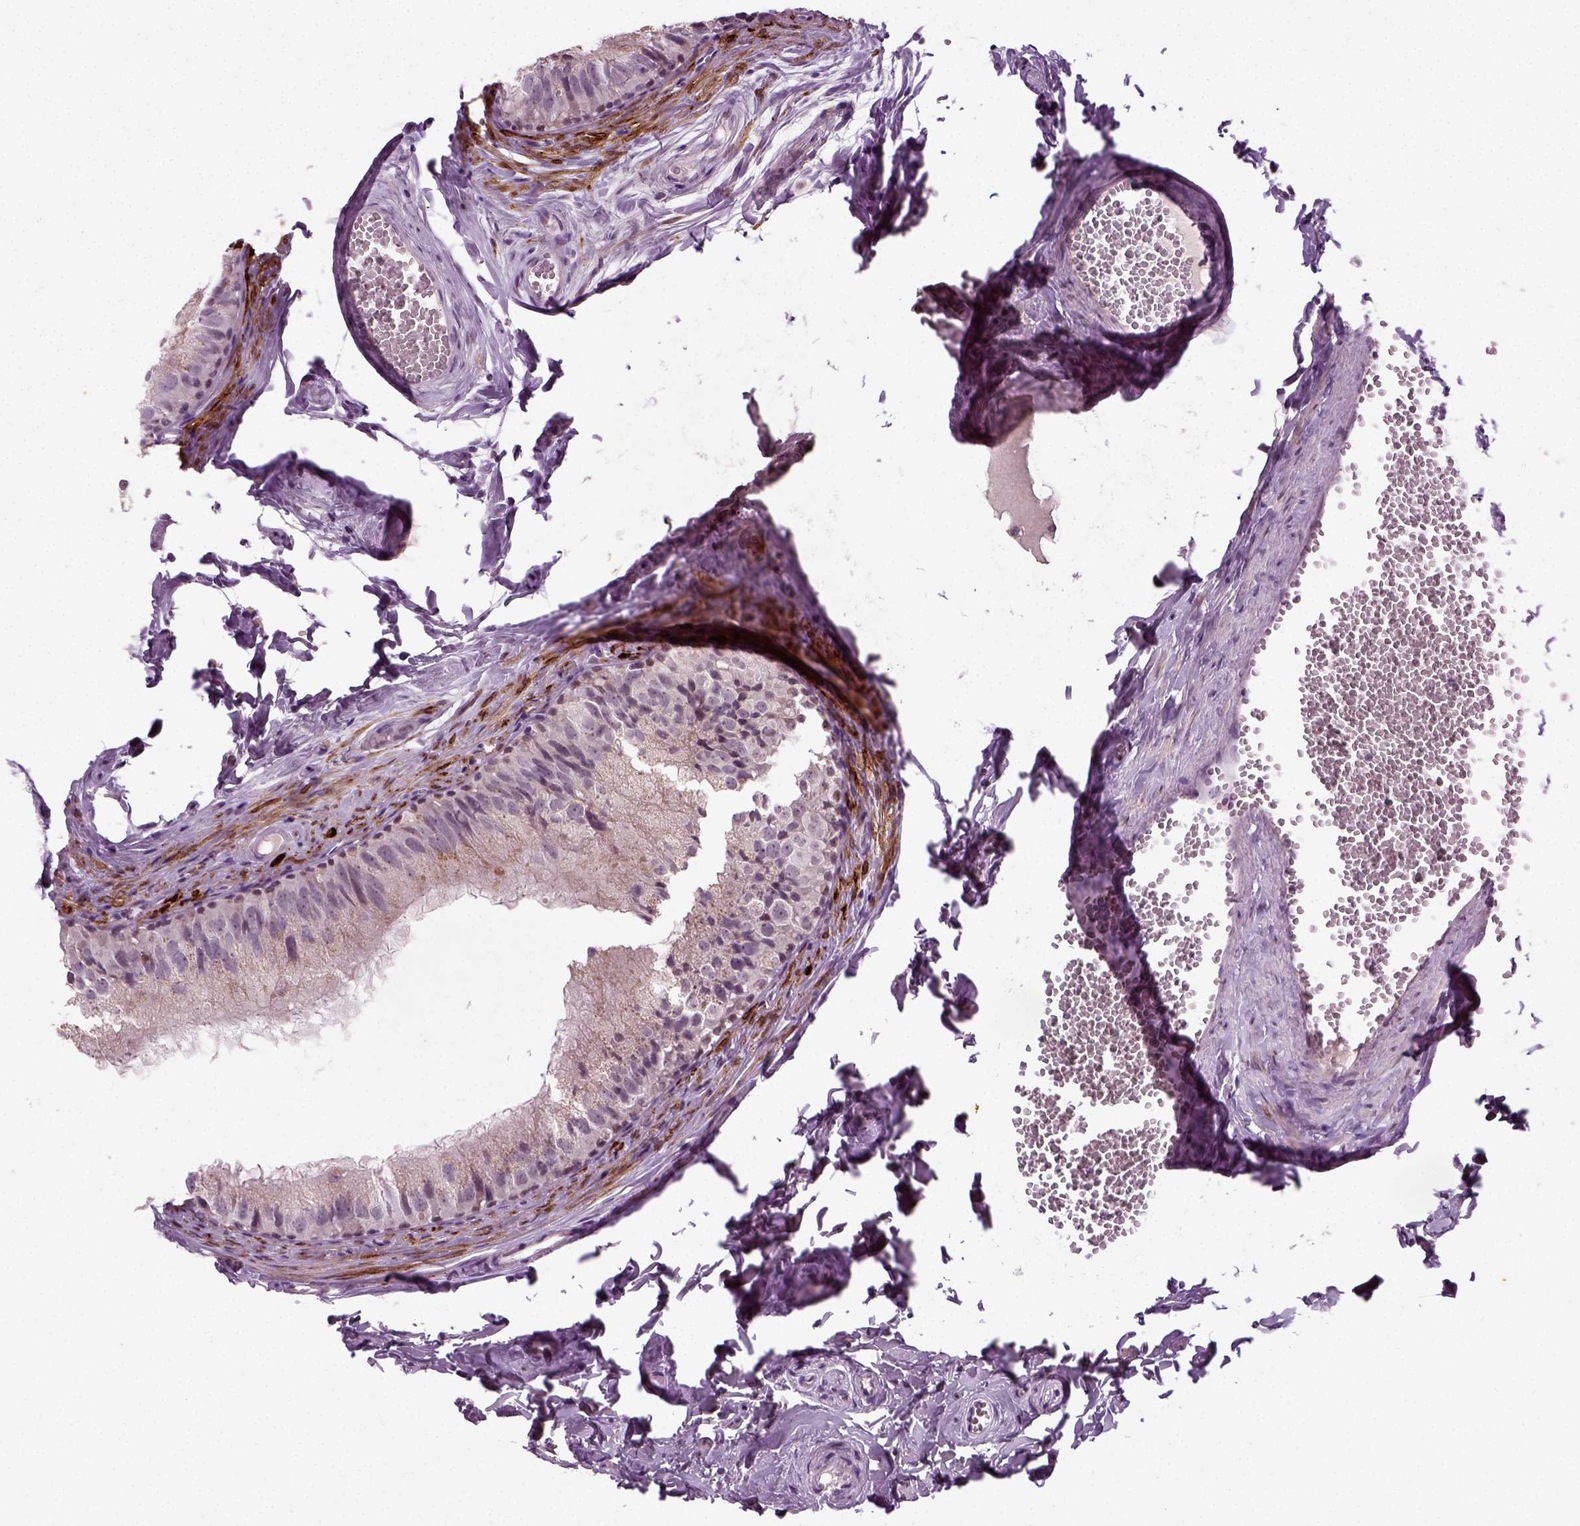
{"staining": {"intensity": "weak", "quantity": "25%-75%", "location": "cytoplasmic/membranous"}, "tissue": "epididymis", "cell_type": "Glandular cells", "image_type": "normal", "snomed": [{"axis": "morphology", "description": "Normal tissue, NOS"}, {"axis": "topography", "description": "Epididymis"}], "caption": "IHC image of benign epididymis: epididymis stained using IHC shows low levels of weak protein expression localized specifically in the cytoplasmic/membranous of glandular cells, appearing as a cytoplasmic/membranous brown color.", "gene": "SYNGAP1", "patient": {"sex": "male", "age": 45}}